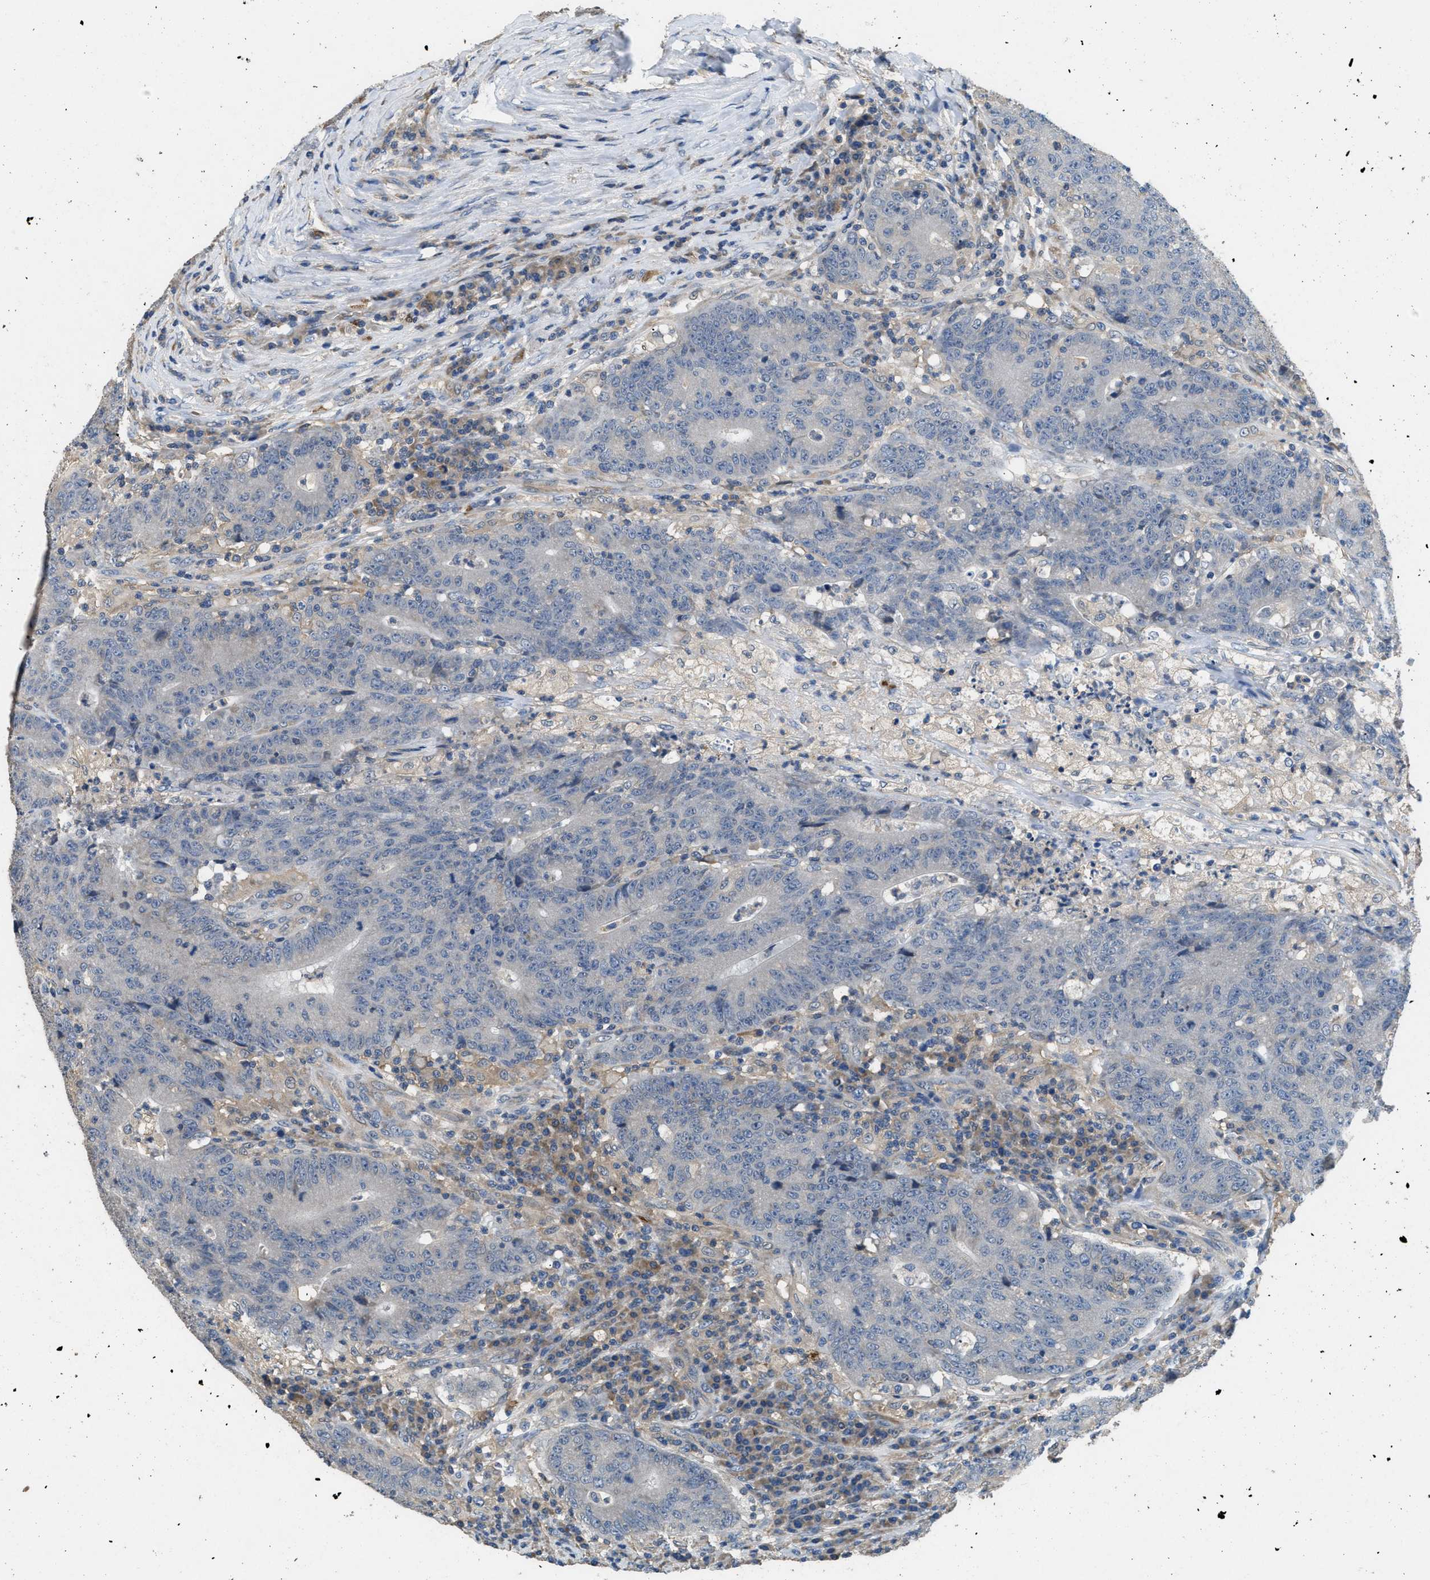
{"staining": {"intensity": "negative", "quantity": "none", "location": "none"}, "tissue": "colorectal cancer", "cell_type": "Tumor cells", "image_type": "cancer", "snomed": [{"axis": "morphology", "description": "Normal tissue, NOS"}, {"axis": "morphology", "description": "Adenocarcinoma, NOS"}, {"axis": "topography", "description": "Colon"}], "caption": "This is an IHC photomicrograph of adenocarcinoma (colorectal). There is no positivity in tumor cells.", "gene": "DGKE", "patient": {"sex": "female", "age": 75}}